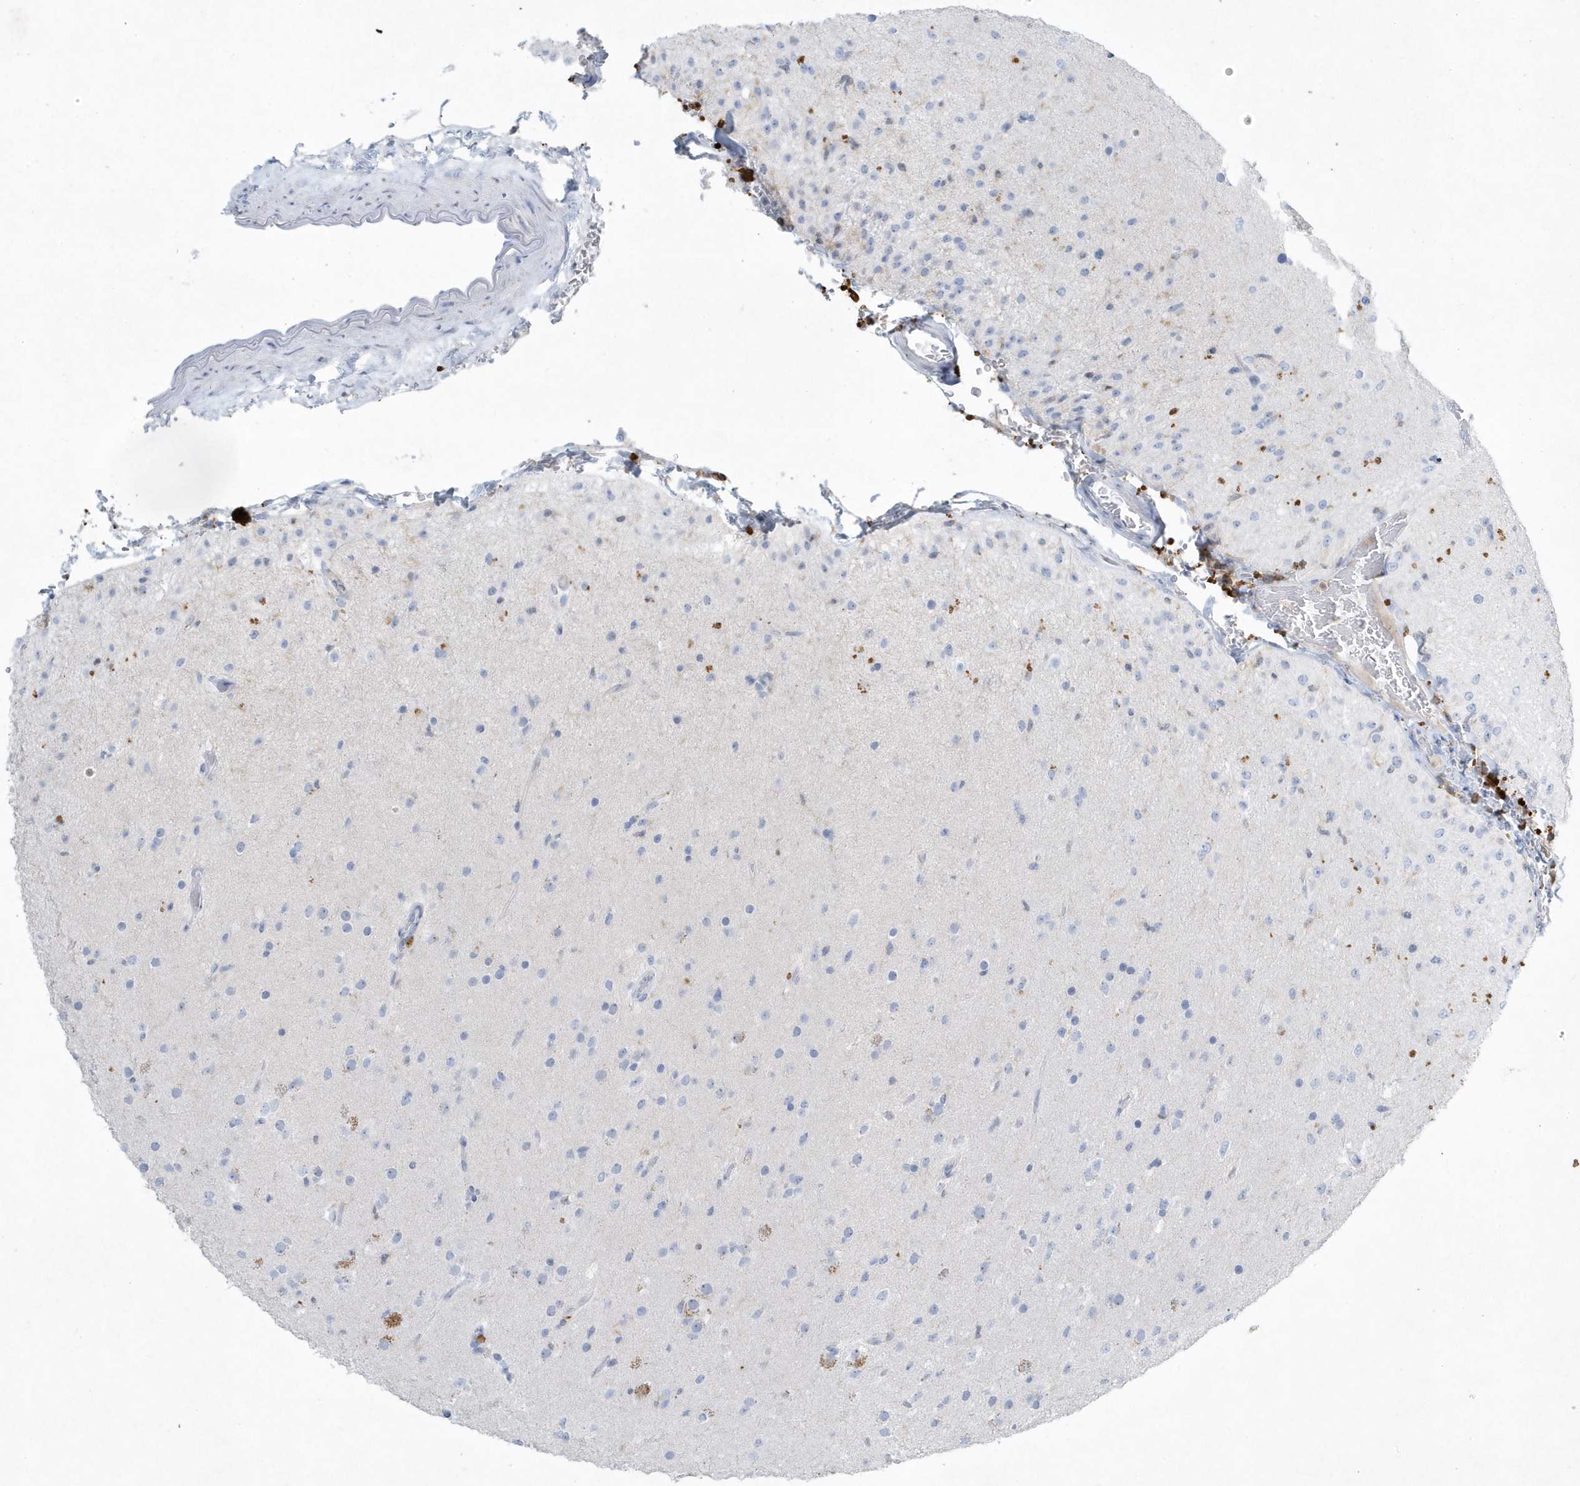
{"staining": {"intensity": "negative", "quantity": "none", "location": "none"}, "tissue": "glioma", "cell_type": "Tumor cells", "image_type": "cancer", "snomed": [{"axis": "morphology", "description": "Glioma, malignant, Low grade"}, {"axis": "topography", "description": "Brain"}], "caption": "Immunohistochemical staining of glioma exhibits no significant staining in tumor cells.", "gene": "PSD4", "patient": {"sex": "male", "age": 65}}